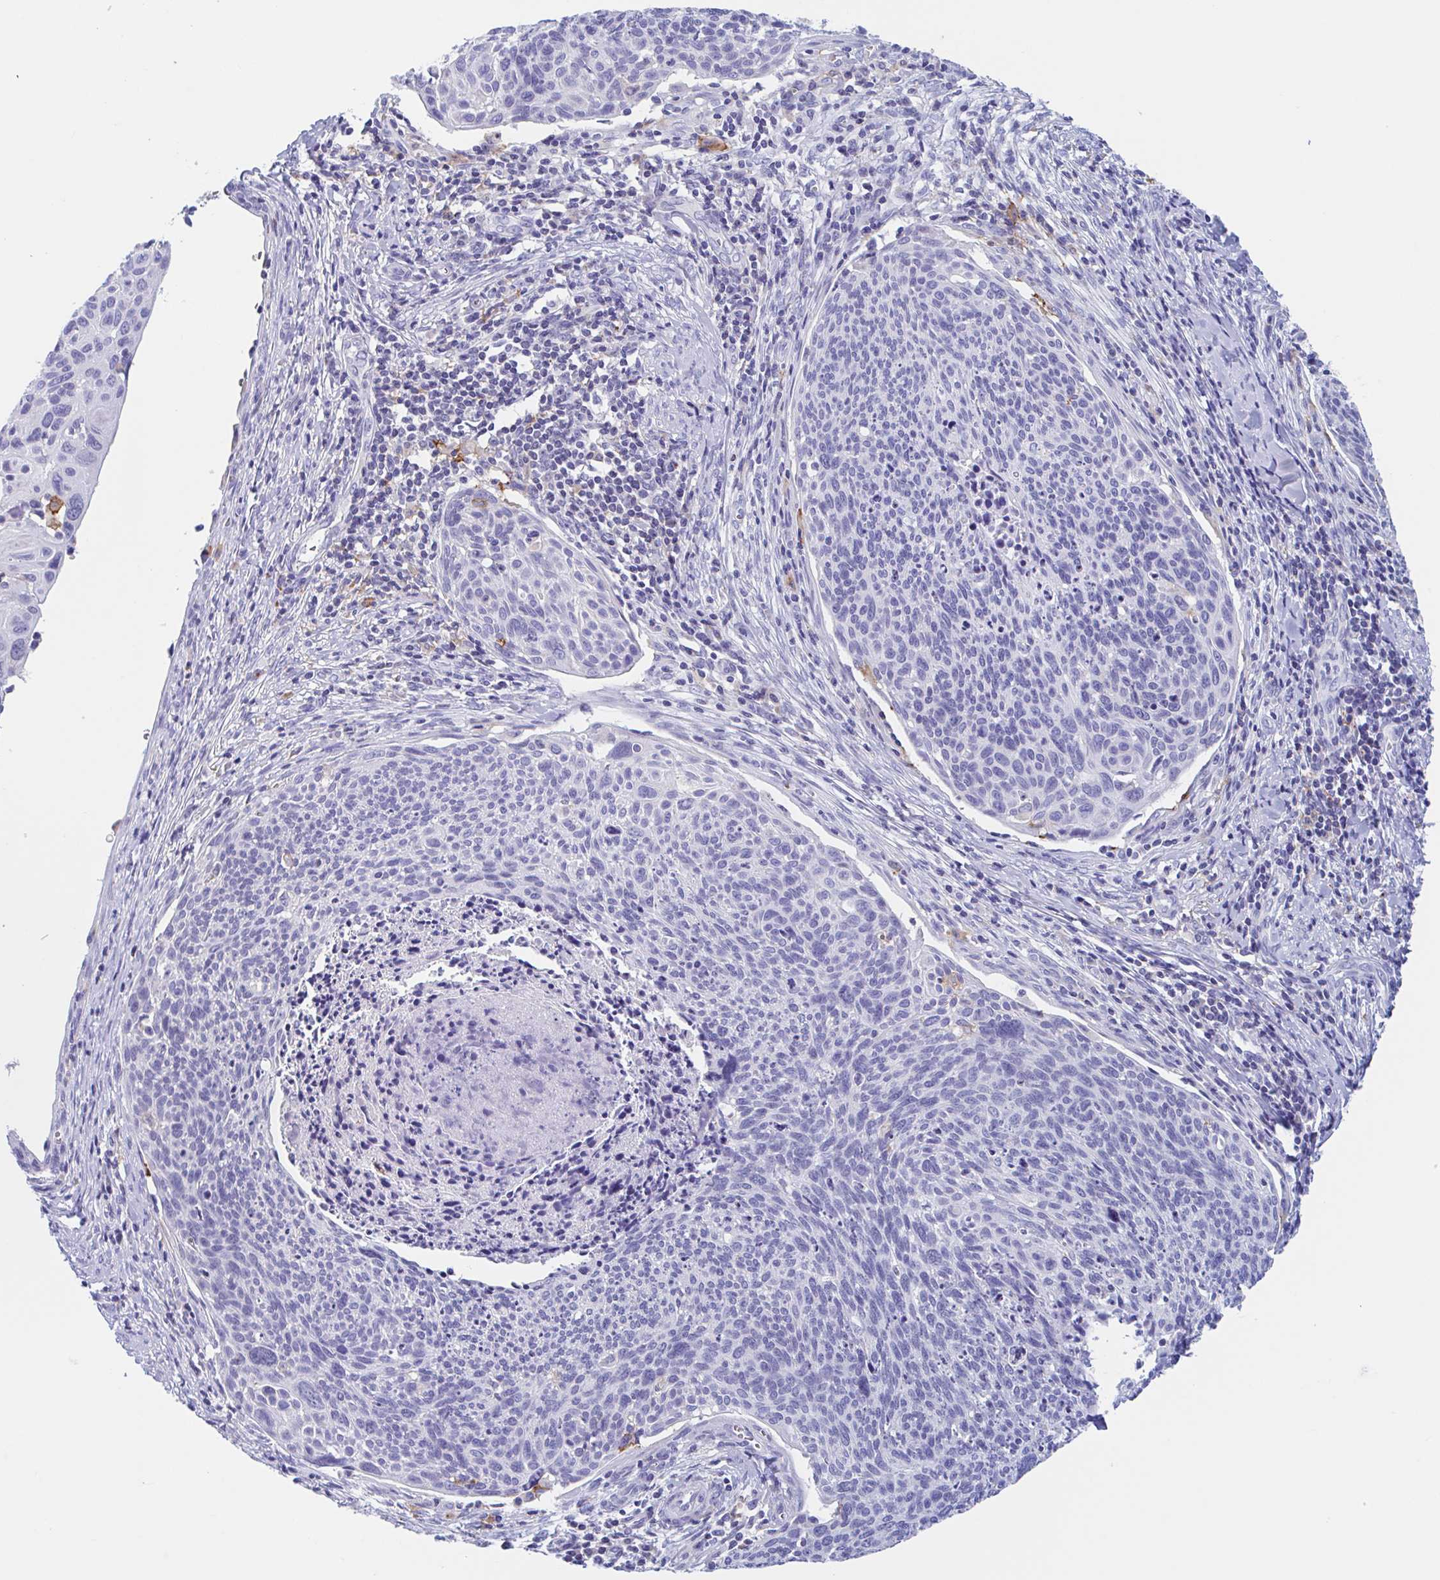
{"staining": {"intensity": "negative", "quantity": "none", "location": "none"}, "tissue": "cervical cancer", "cell_type": "Tumor cells", "image_type": "cancer", "snomed": [{"axis": "morphology", "description": "Squamous cell carcinoma, NOS"}, {"axis": "topography", "description": "Cervix"}], "caption": "A high-resolution histopathology image shows immunohistochemistry staining of cervical cancer (squamous cell carcinoma), which shows no significant expression in tumor cells. (Immunohistochemistry (ihc), brightfield microscopy, high magnification).", "gene": "ANKRD9", "patient": {"sex": "female", "age": 49}}